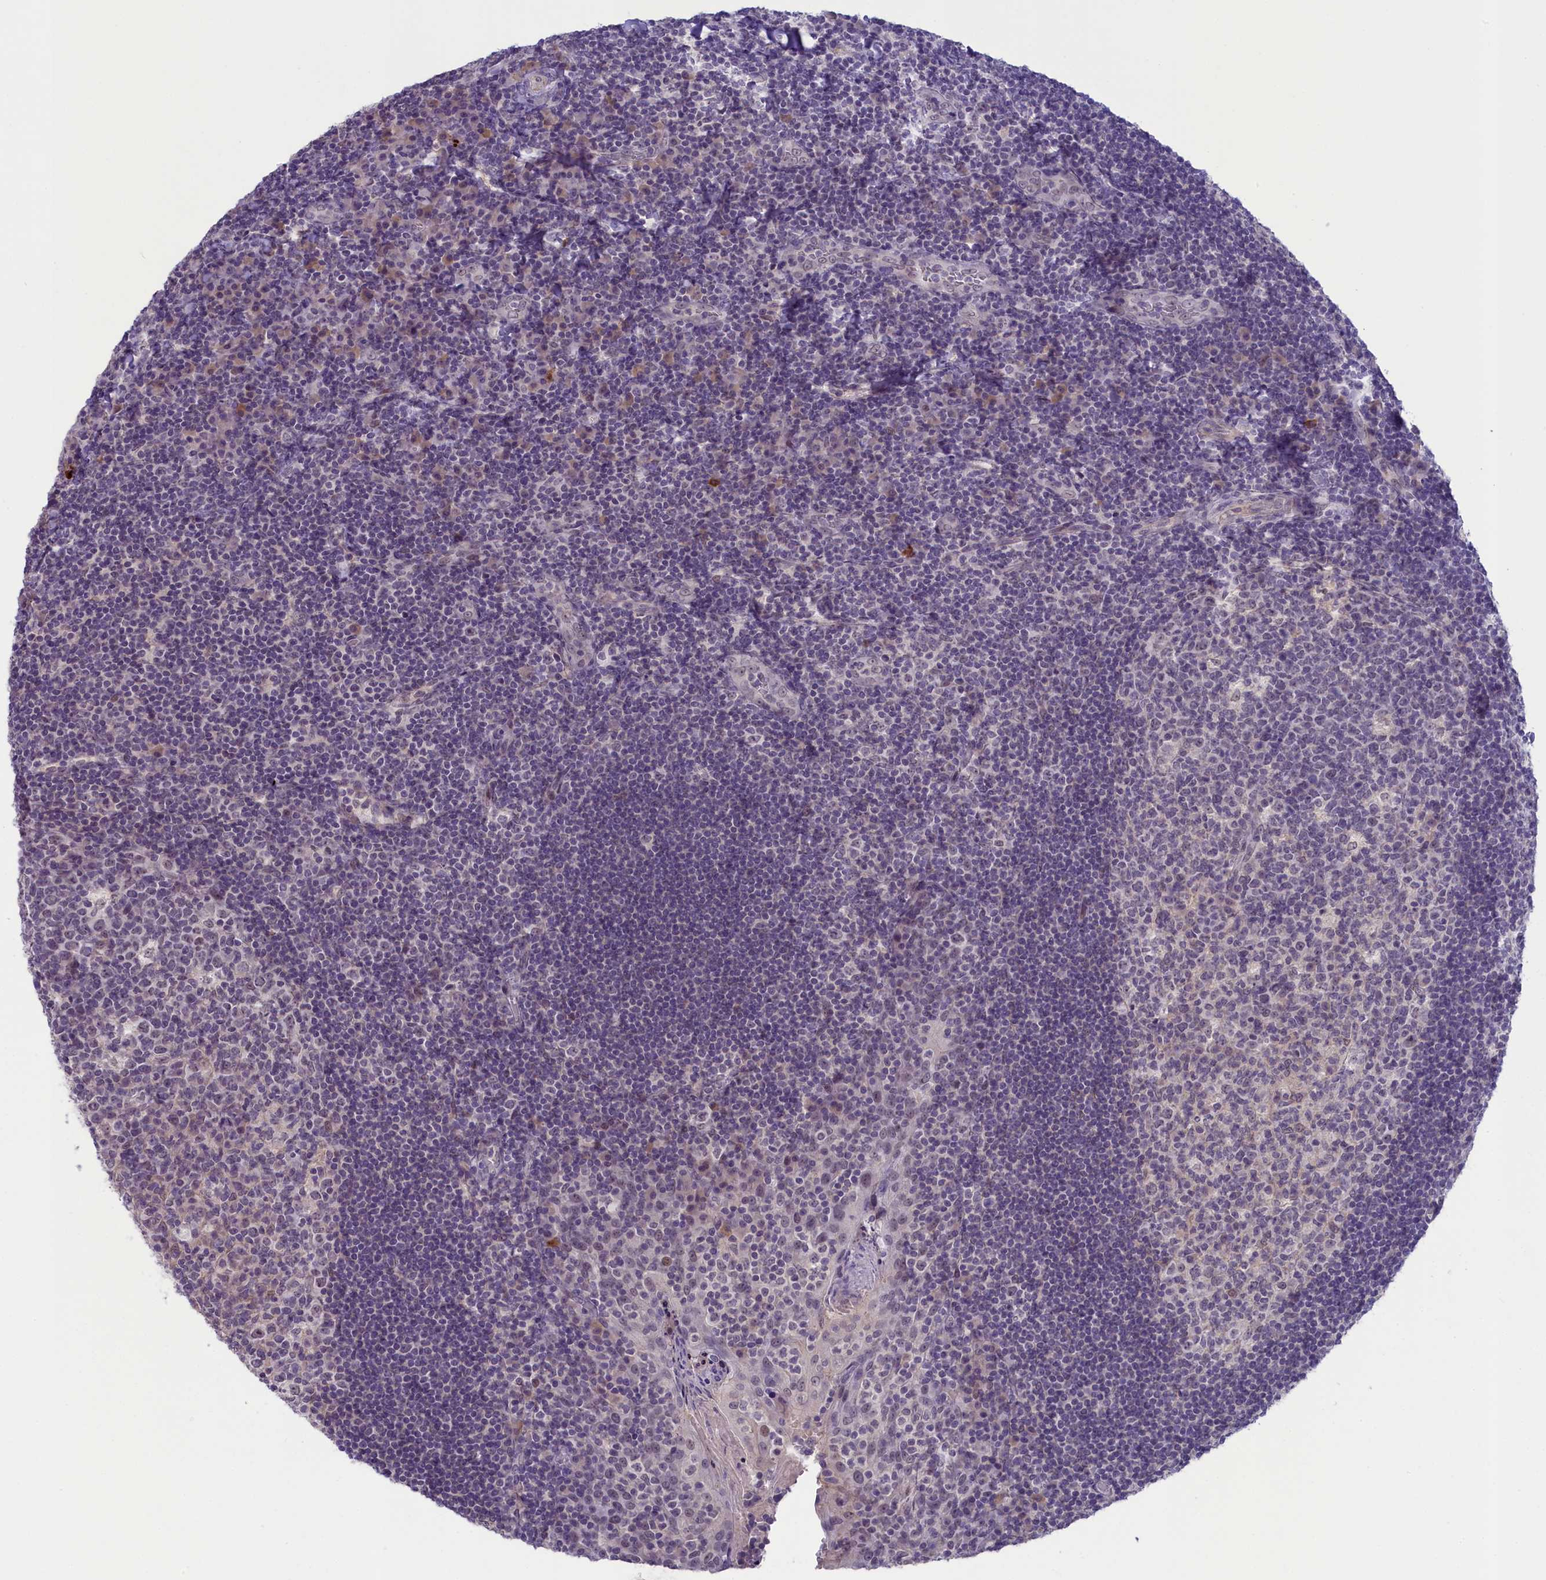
{"staining": {"intensity": "weak", "quantity": "<25%", "location": "nuclear"}, "tissue": "tonsil", "cell_type": "Germinal center cells", "image_type": "normal", "snomed": [{"axis": "morphology", "description": "Normal tissue, NOS"}, {"axis": "topography", "description": "Tonsil"}], "caption": "This photomicrograph is of unremarkable tonsil stained with immunohistochemistry (IHC) to label a protein in brown with the nuclei are counter-stained blue. There is no positivity in germinal center cells.", "gene": "CRAMP1", "patient": {"sex": "male", "age": 17}}